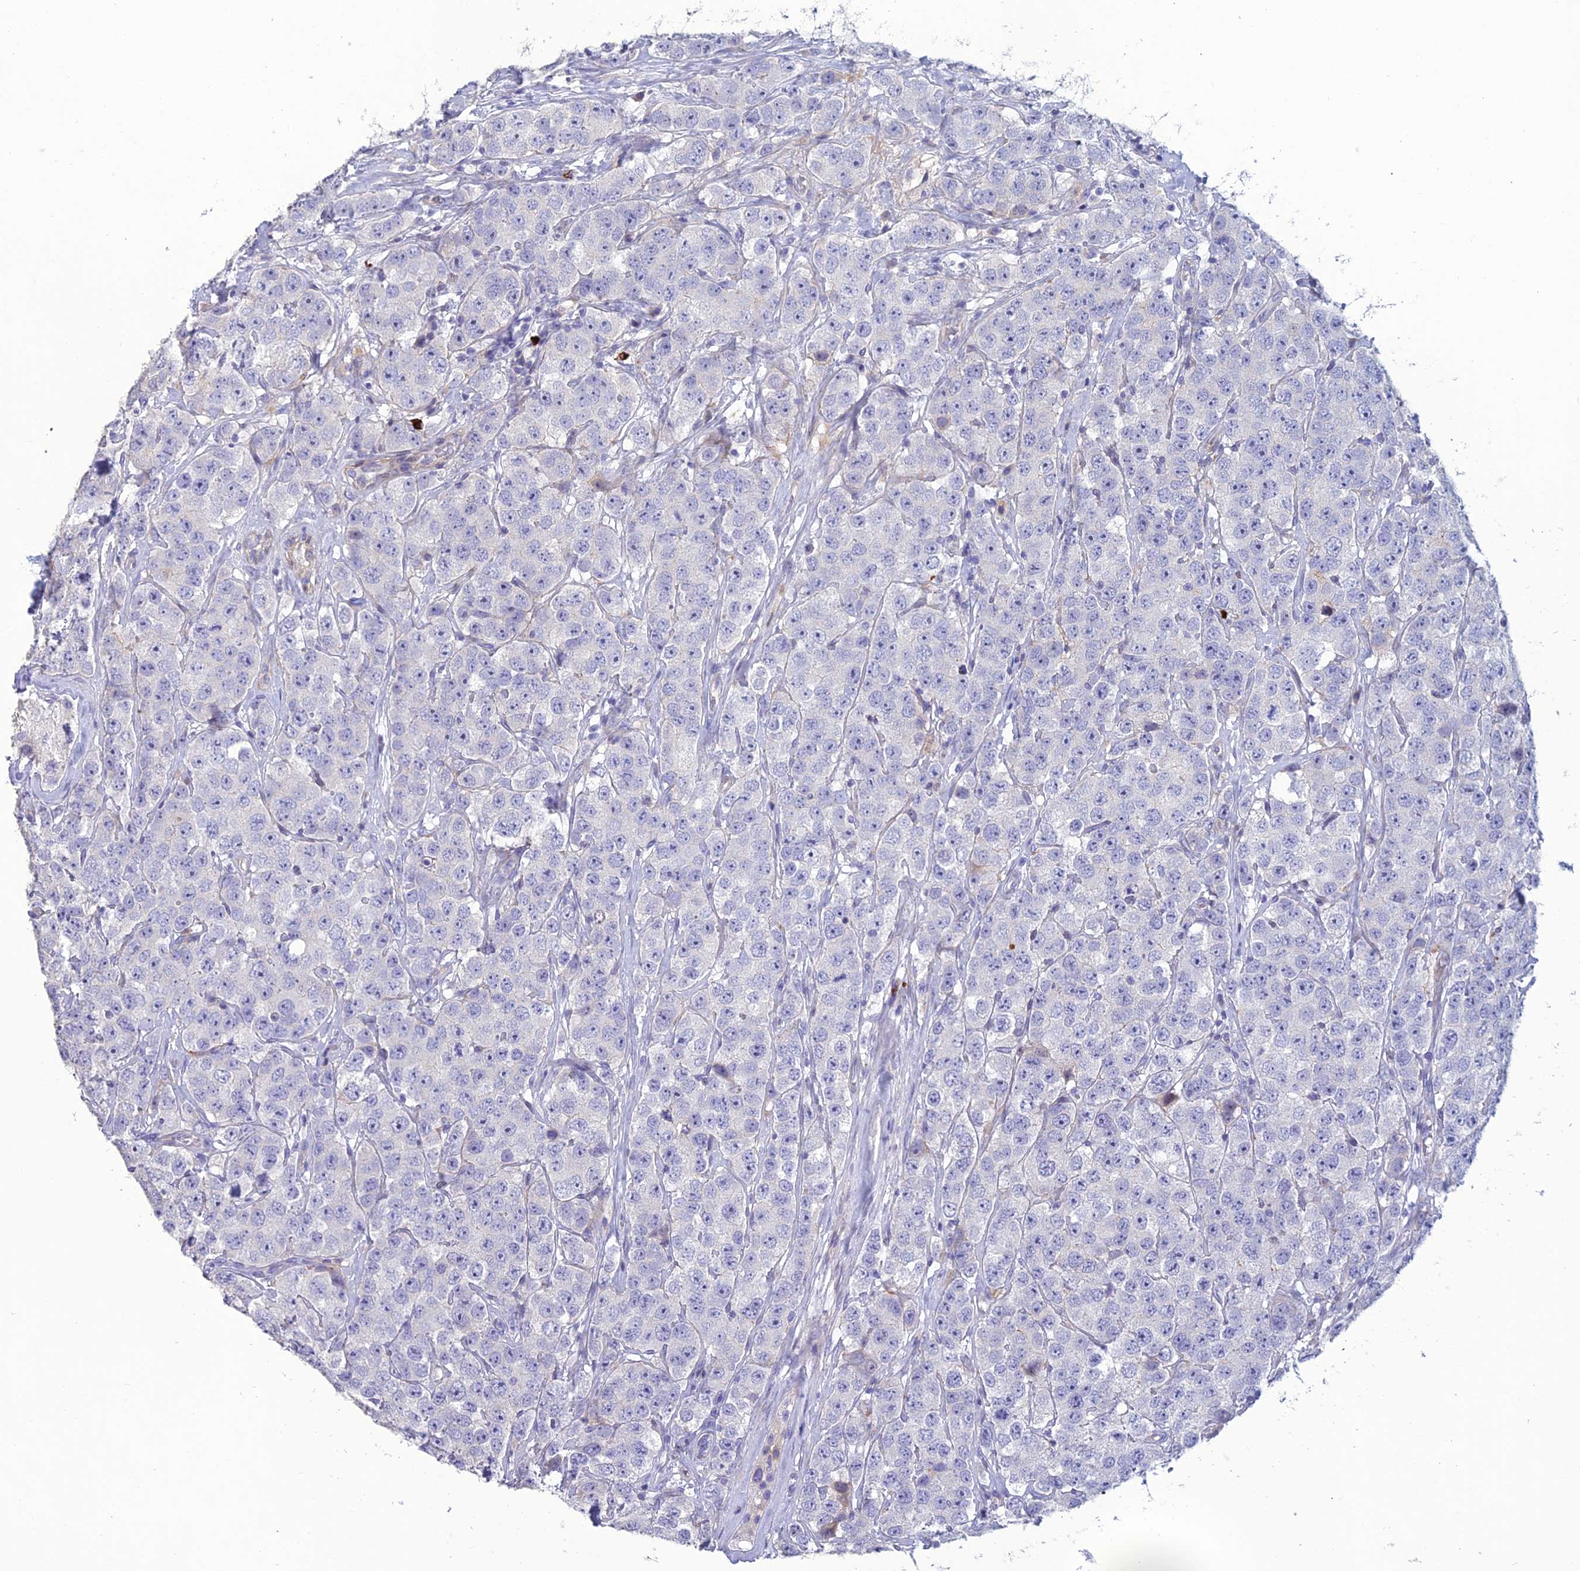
{"staining": {"intensity": "negative", "quantity": "none", "location": "none"}, "tissue": "testis cancer", "cell_type": "Tumor cells", "image_type": "cancer", "snomed": [{"axis": "morphology", "description": "Seminoma, NOS"}, {"axis": "topography", "description": "Testis"}], "caption": "An immunohistochemistry photomicrograph of testis seminoma is shown. There is no staining in tumor cells of testis seminoma.", "gene": "OR56B1", "patient": {"sex": "male", "age": 28}}